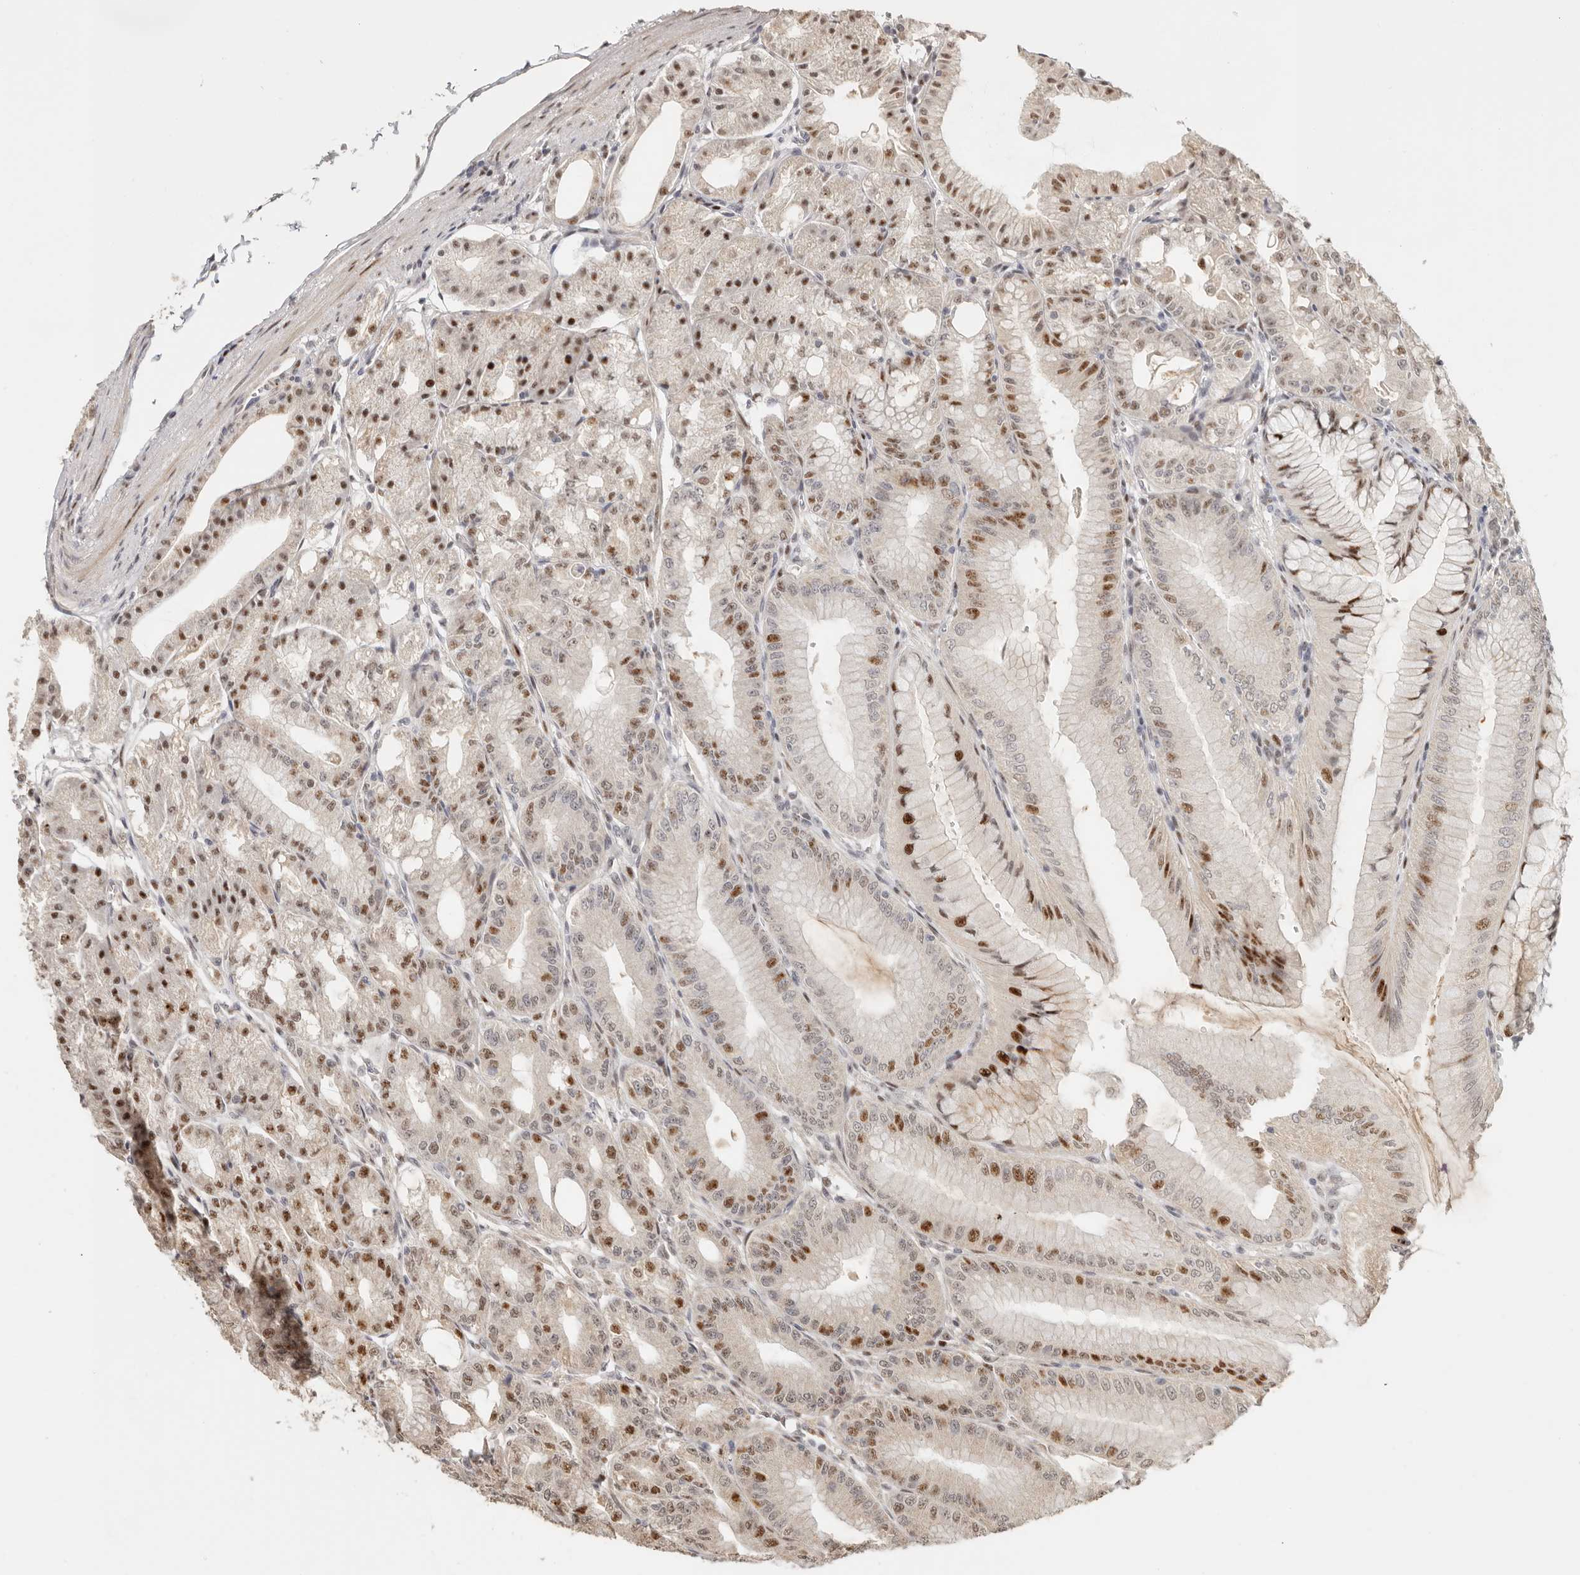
{"staining": {"intensity": "moderate", "quantity": ">75%", "location": "nuclear"}, "tissue": "stomach", "cell_type": "Glandular cells", "image_type": "normal", "snomed": [{"axis": "morphology", "description": "Normal tissue, NOS"}, {"axis": "topography", "description": "Stomach, lower"}], "caption": "This is a photomicrograph of immunohistochemistry staining of benign stomach, which shows moderate staining in the nuclear of glandular cells.", "gene": "GPBP1L1", "patient": {"sex": "male", "age": 71}}